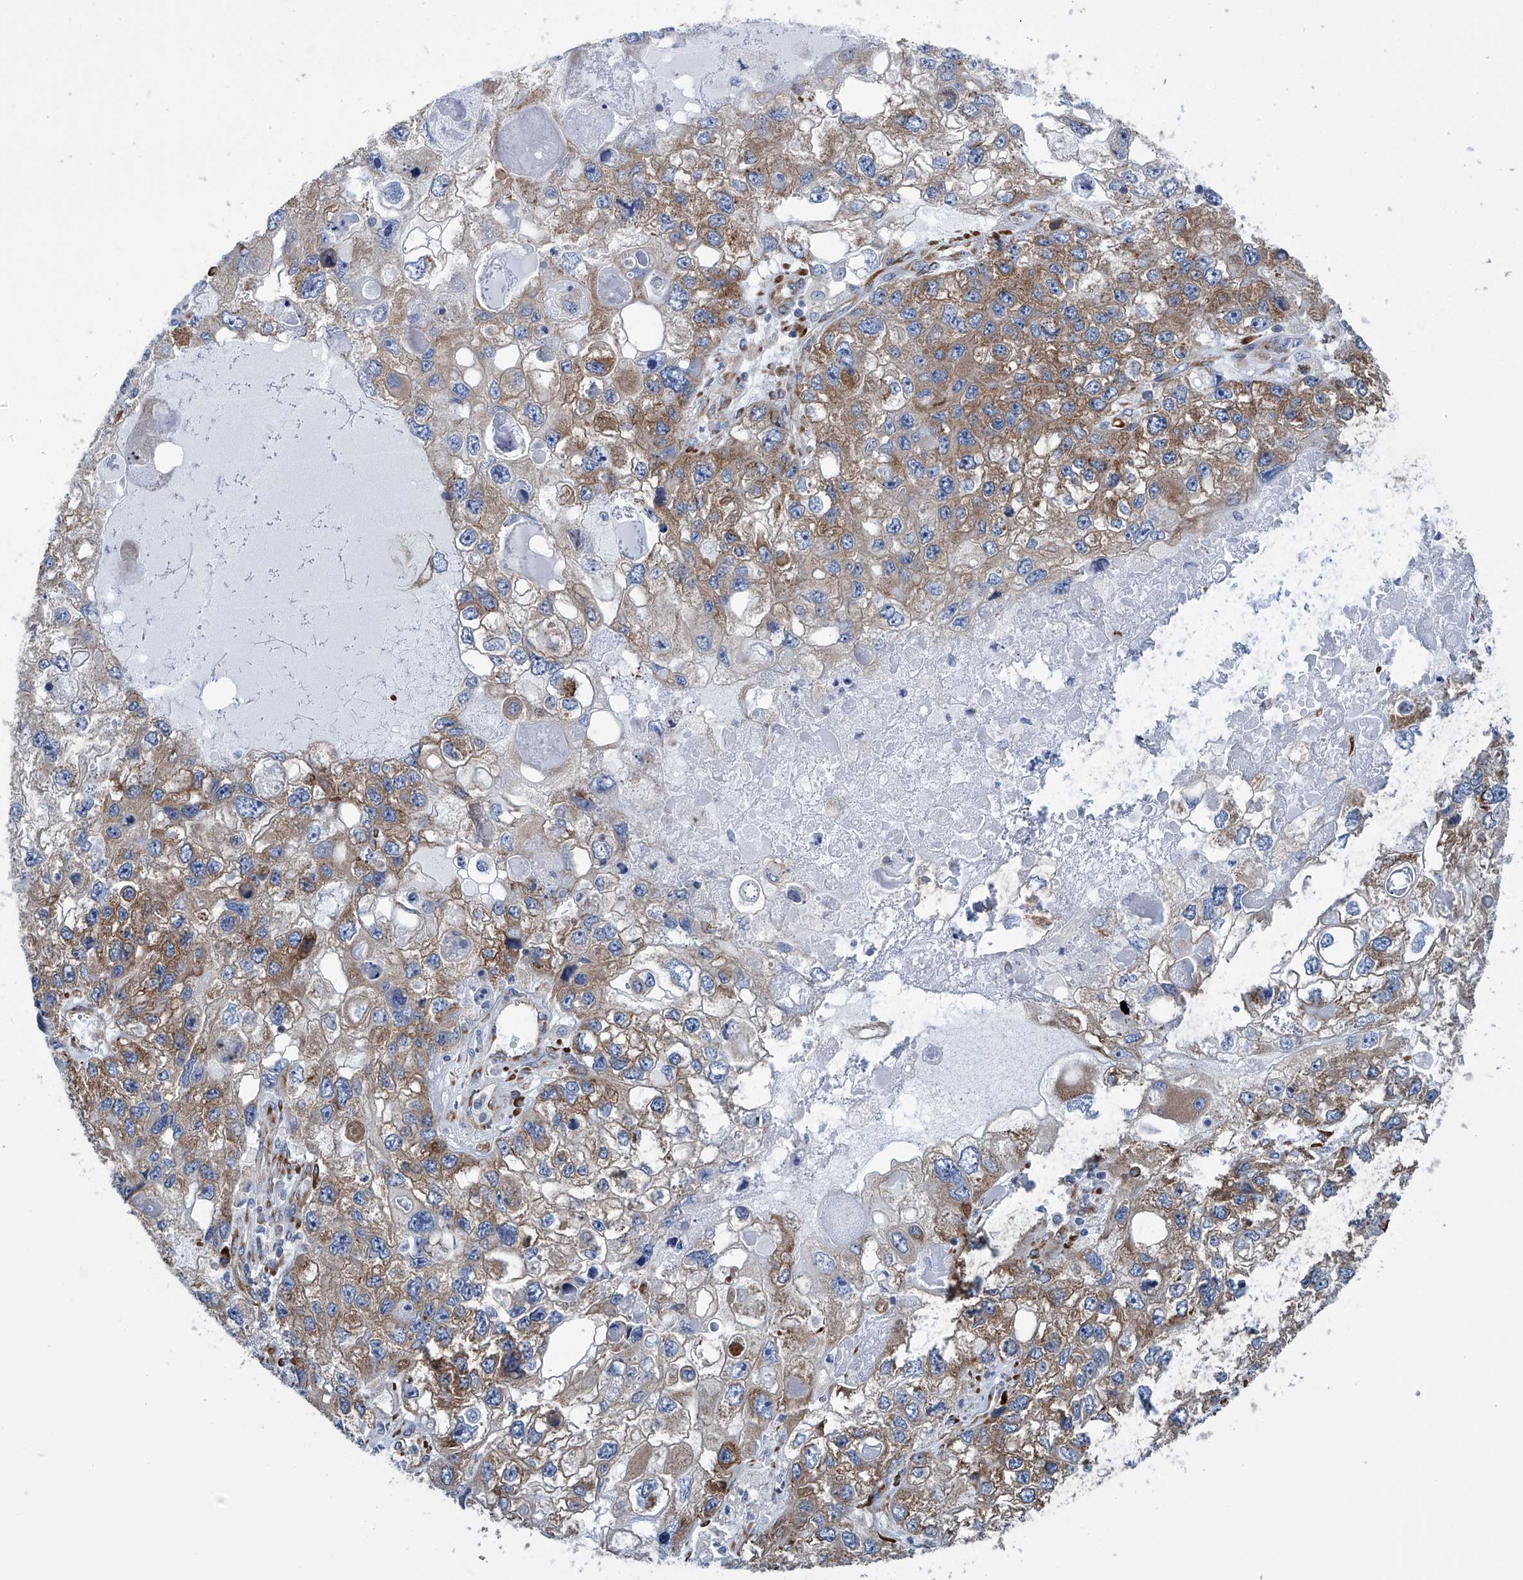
{"staining": {"intensity": "moderate", "quantity": "25%-75%", "location": "cytoplasmic/membranous"}, "tissue": "endometrial cancer", "cell_type": "Tumor cells", "image_type": "cancer", "snomed": [{"axis": "morphology", "description": "Adenocarcinoma, NOS"}, {"axis": "topography", "description": "Endometrium"}], "caption": "Approximately 25%-75% of tumor cells in endometrial cancer (adenocarcinoma) reveal moderate cytoplasmic/membranous protein staining as visualized by brown immunohistochemical staining.", "gene": "RPL26L1", "patient": {"sex": "female", "age": 49}}